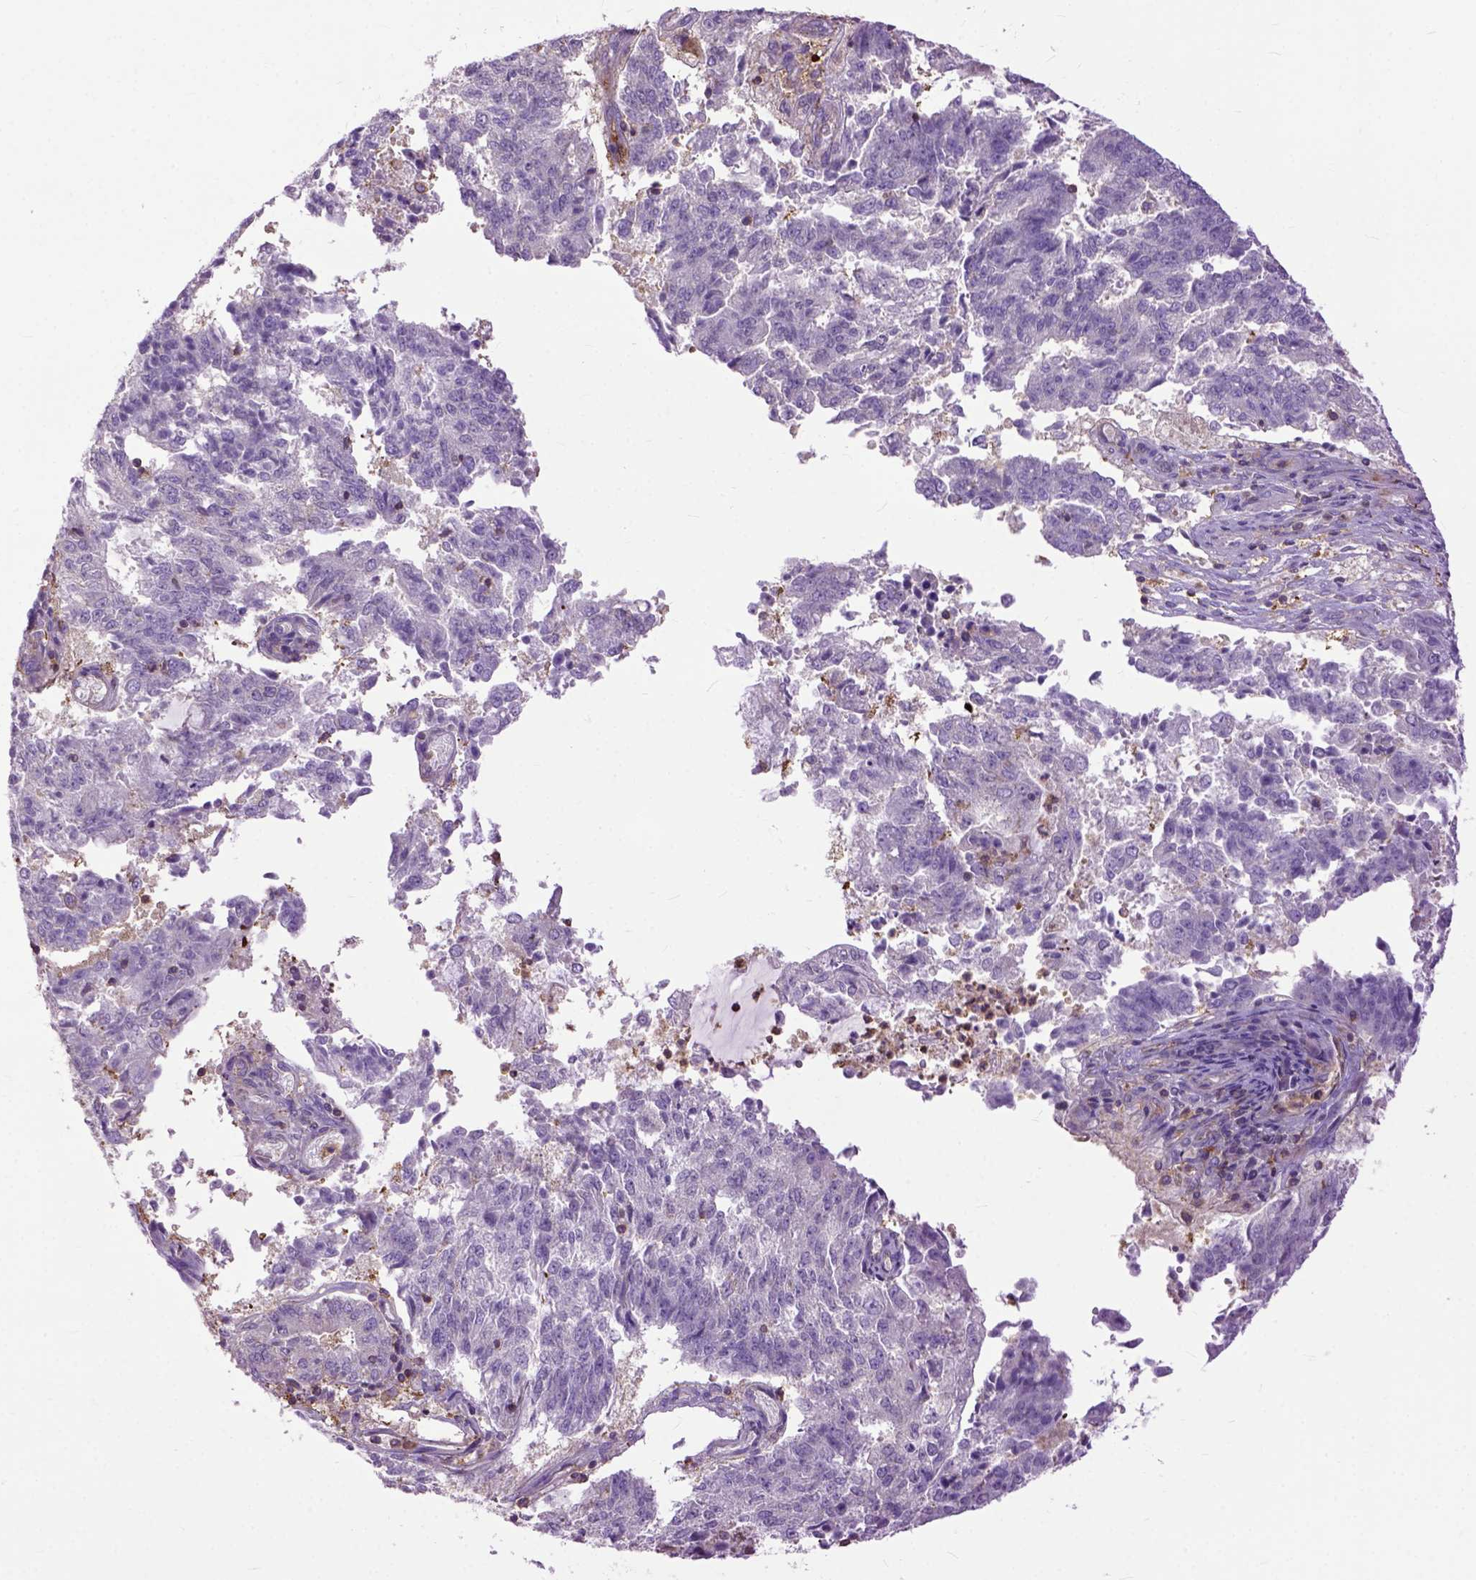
{"staining": {"intensity": "negative", "quantity": "none", "location": "none"}, "tissue": "endometrial cancer", "cell_type": "Tumor cells", "image_type": "cancer", "snomed": [{"axis": "morphology", "description": "Adenocarcinoma, NOS"}, {"axis": "topography", "description": "Endometrium"}], "caption": "Immunohistochemistry (IHC) of human endometrial cancer shows no expression in tumor cells.", "gene": "NAMPT", "patient": {"sex": "female", "age": 82}}